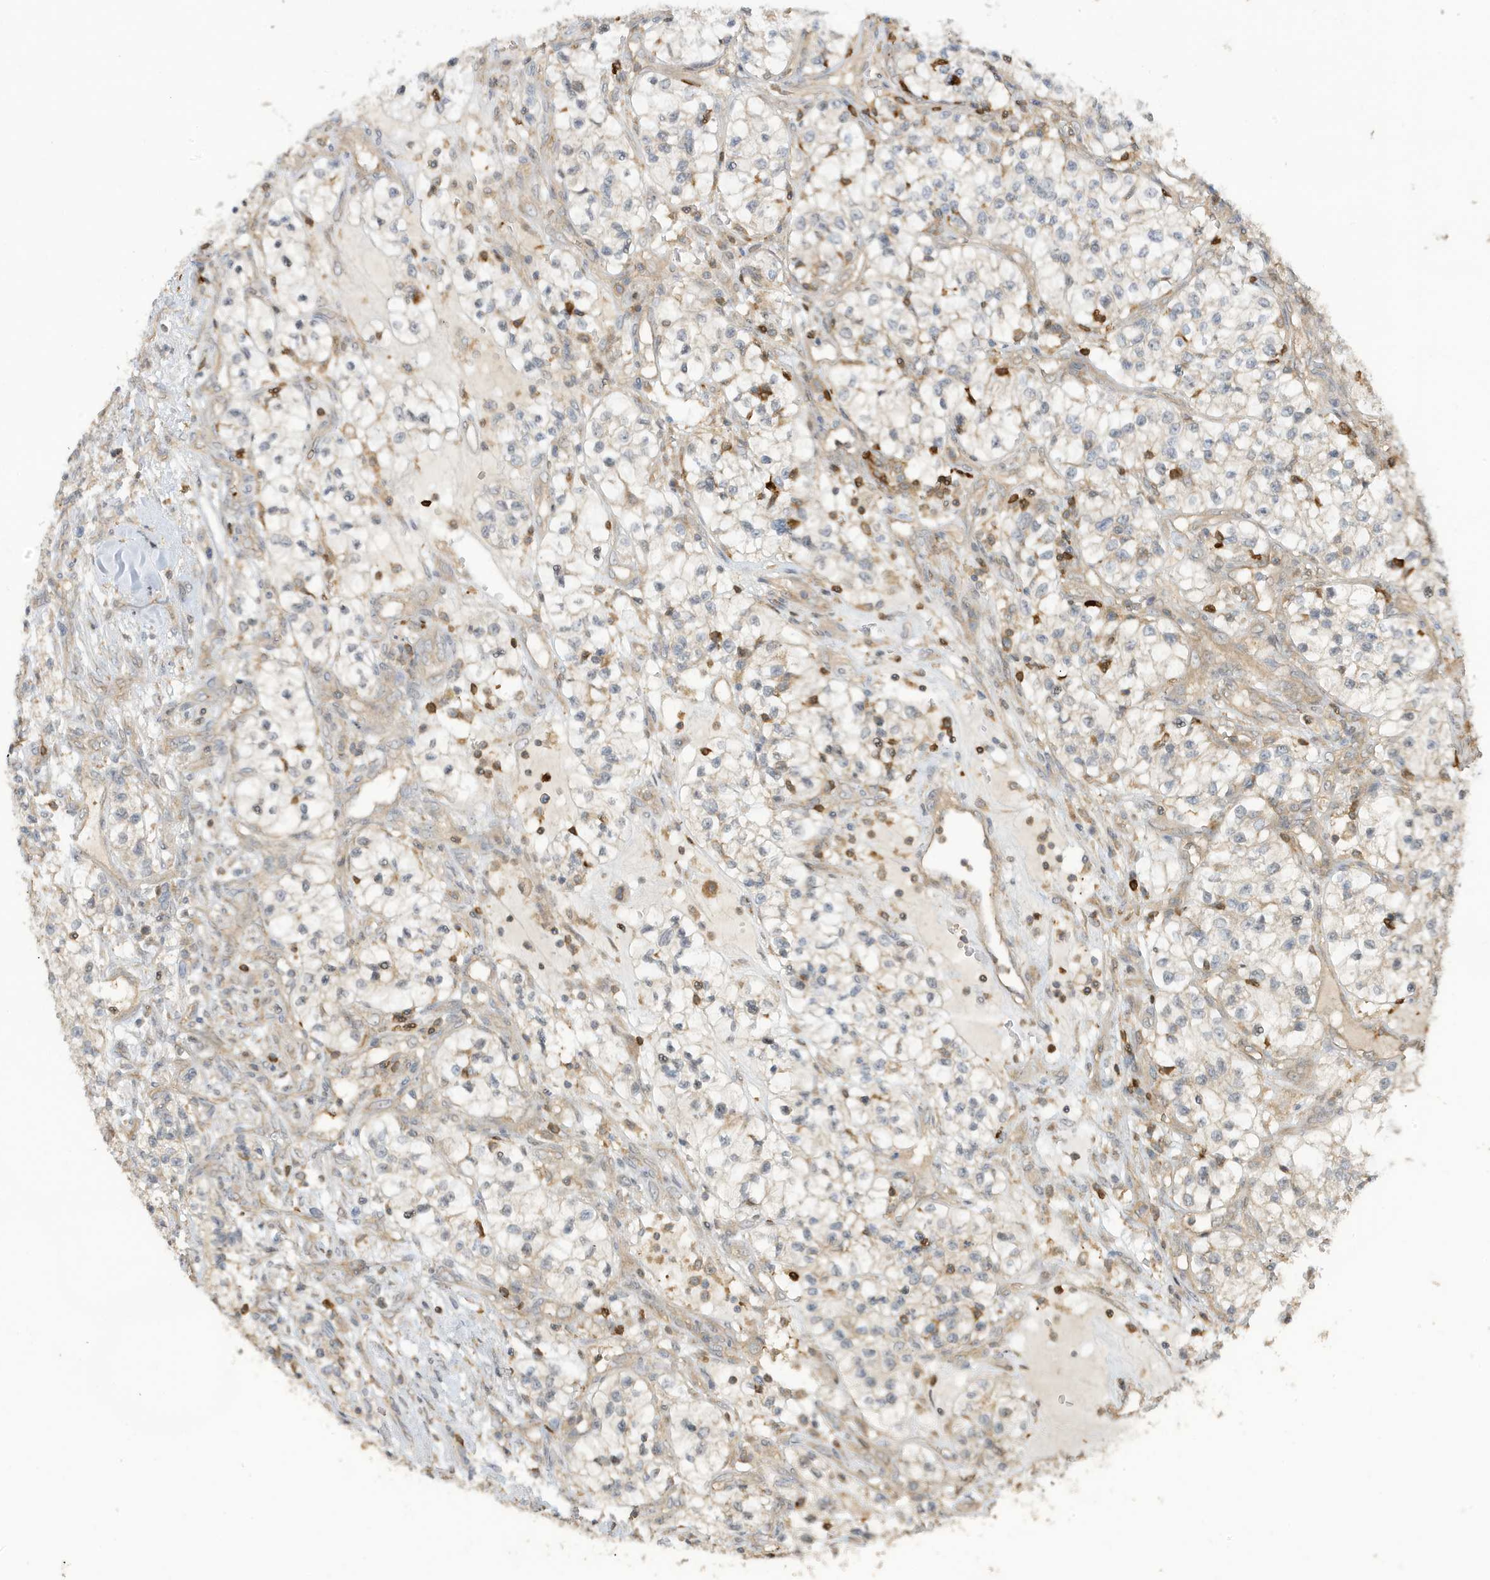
{"staining": {"intensity": "weak", "quantity": "<25%", "location": "cytoplasmic/membranous"}, "tissue": "renal cancer", "cell_type": "Tumor cells", "image_type": "cancer", "snomed": [{"axis": "morphology", "description": "Adenocarcinoma, NOS"}, {"axis": "topography", "description": "Kidney"}], "caption": "A high-resolution micrograph shows immunohistochemistry staining of renal cancer (adenocarcinoma), which displays no significant staining in tumor cells. (Brightfield microscopy of DAB (3,3'-diaminobenzidine) immunohistochemistry at high magnification).", "gene": "TAB3", "patient": {"sex": "female", "age": 57}}